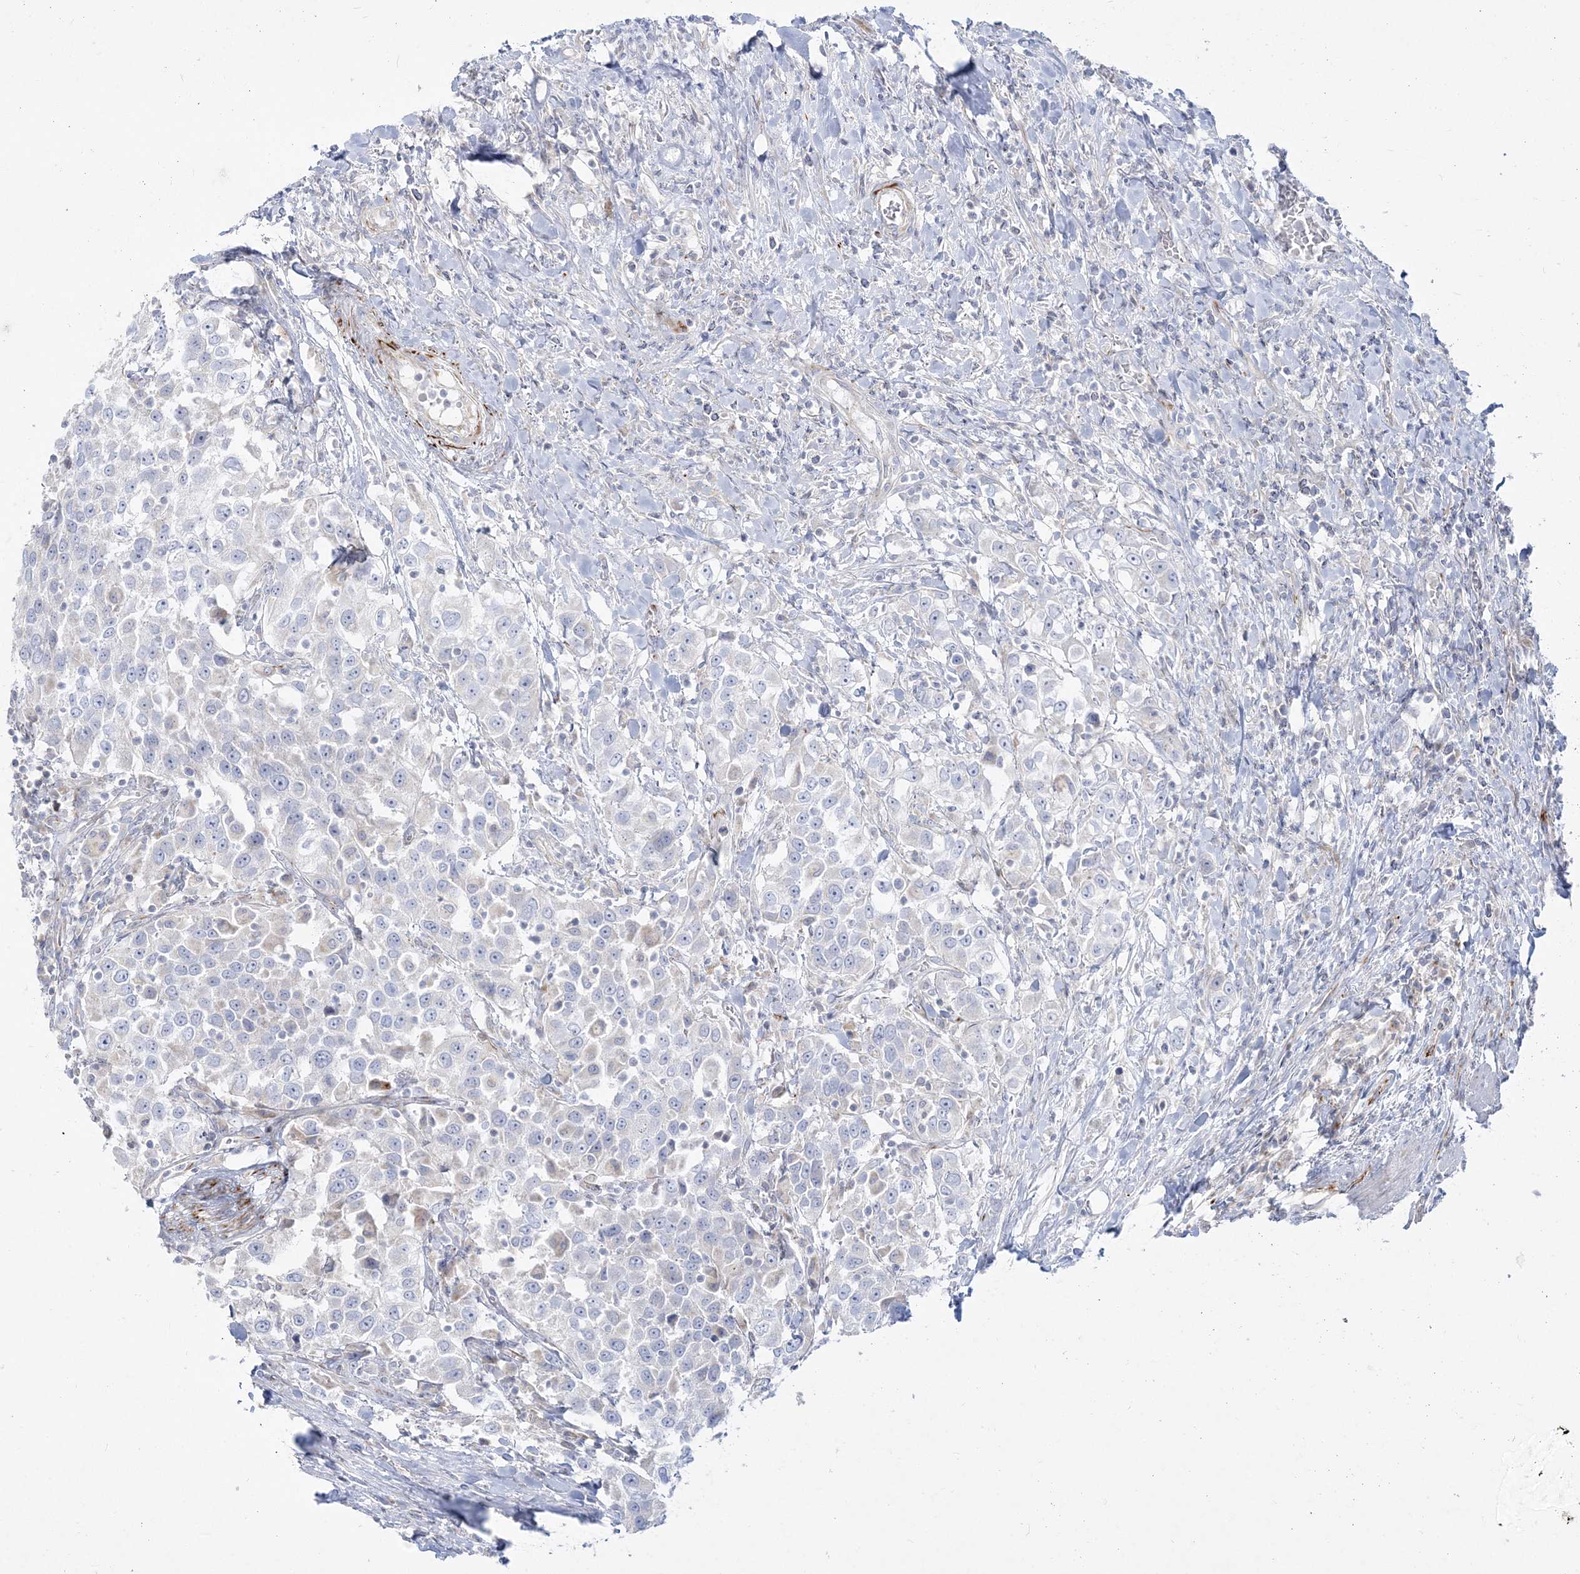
{"staining": {"intensity": "negative", "quantity": "none", "location": "none"}, "tissue": "urothelial cancer", "cell_type": "Tumor cells", "image_type": "cancer", "snomed": [{"axis": "morphology", "description": "Urothelial carcinoma, High grade"}, {"axis": "topography", "description": "Urinary bladder"}], "caption": "Immunohistochemical staining of human high-grade urothelial carcinoma shows no significant positivity in tumor cells.", "gene": "GPAT2", "patient": {"sex": "female", "age": 80}}